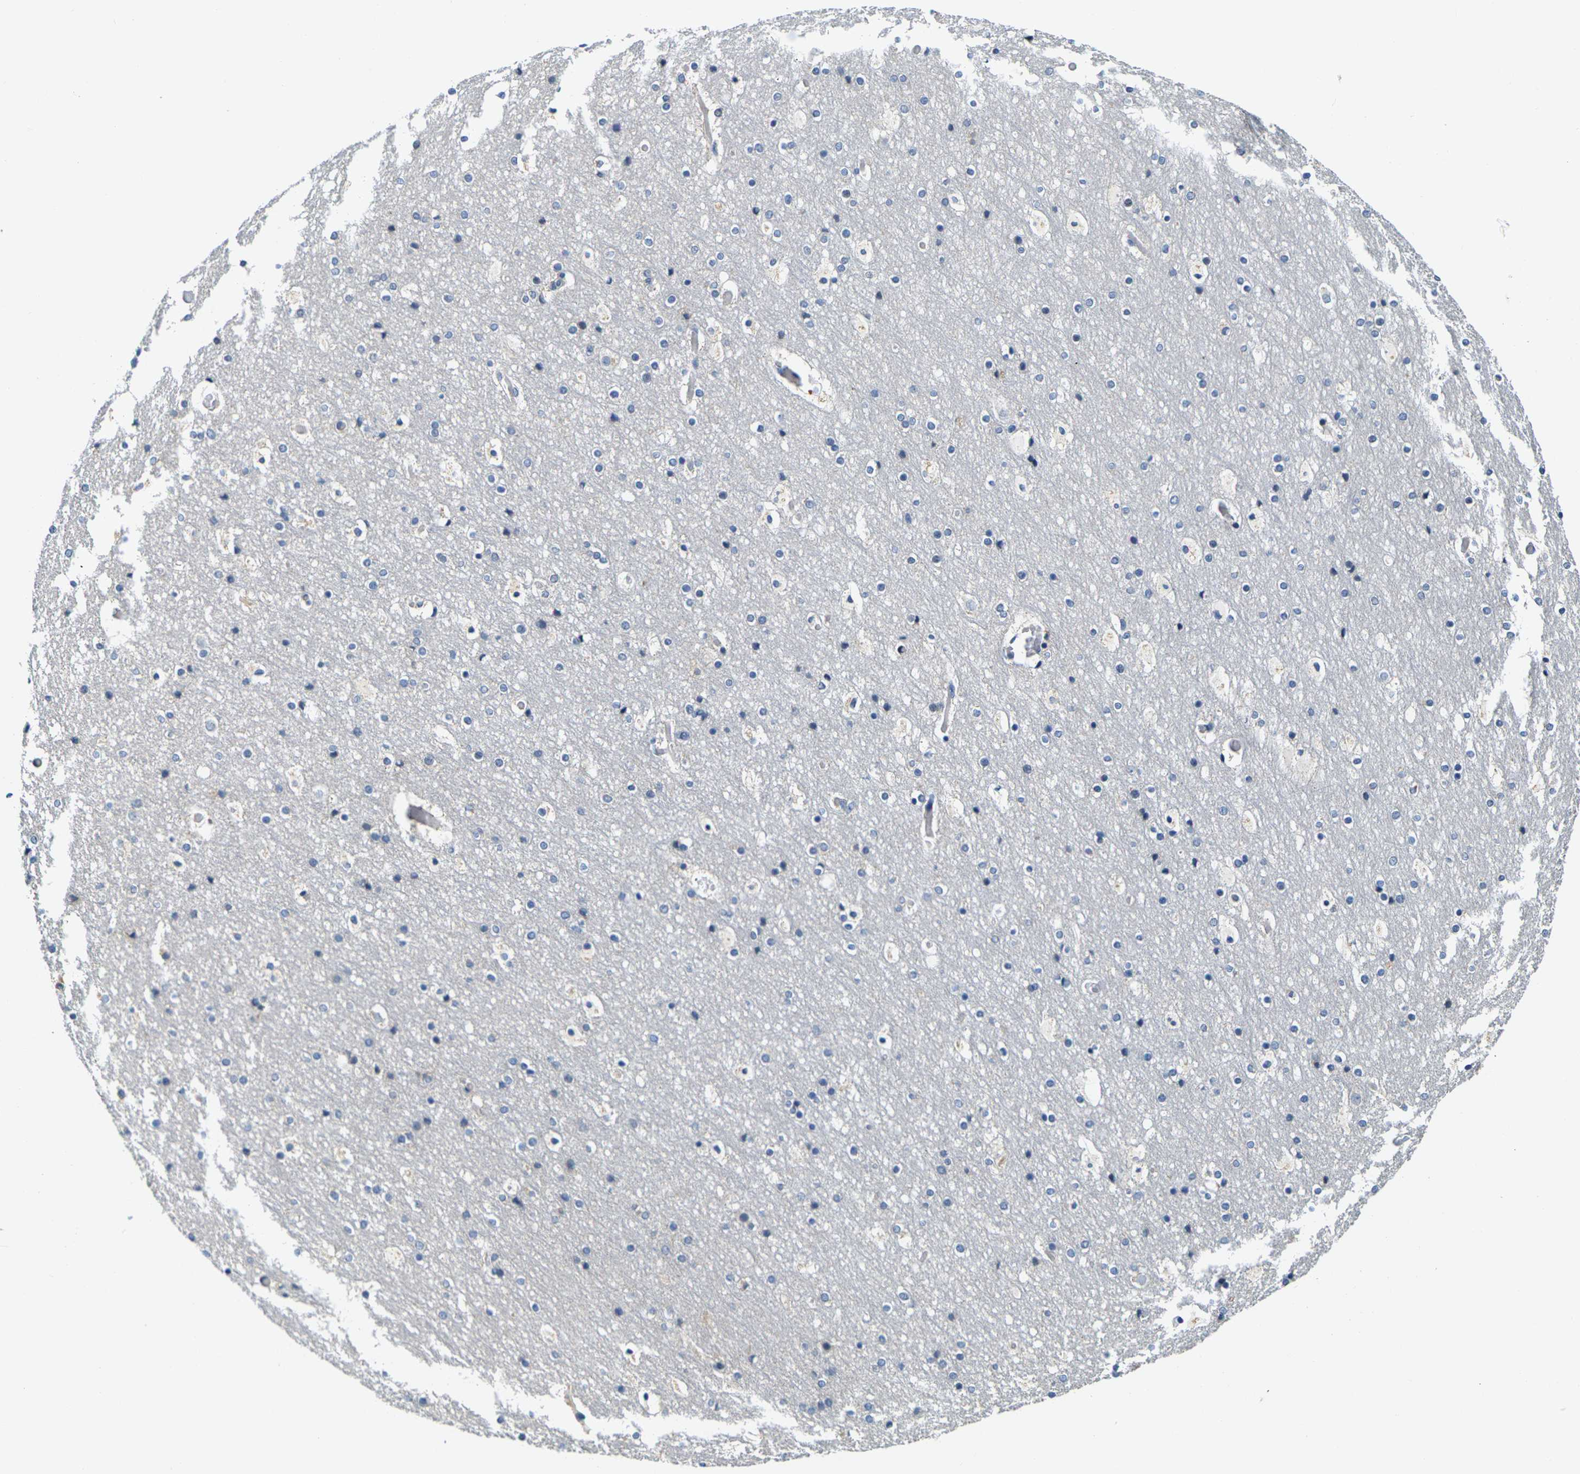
{"staining": {"intensity": "negative", "quantity": "none", "location": "none"}, "tissue": "cerebral cortex", "cell_type": "Endothelial cells", "image_type": "normal", "snomed": [{"axis": "morphology", "description": "Normal tissue, NOS"}, {"axis": "topography", "description": "Cerebral cortex"}], "caption": "Photomicrograph shows no protein positivity in endothelial cells of normal cerebral cortex. (DAB IHC with hematoxylin counter stain).", "gene": "SHISAL2B", "patient": {"sex": "male", "age": 57}}